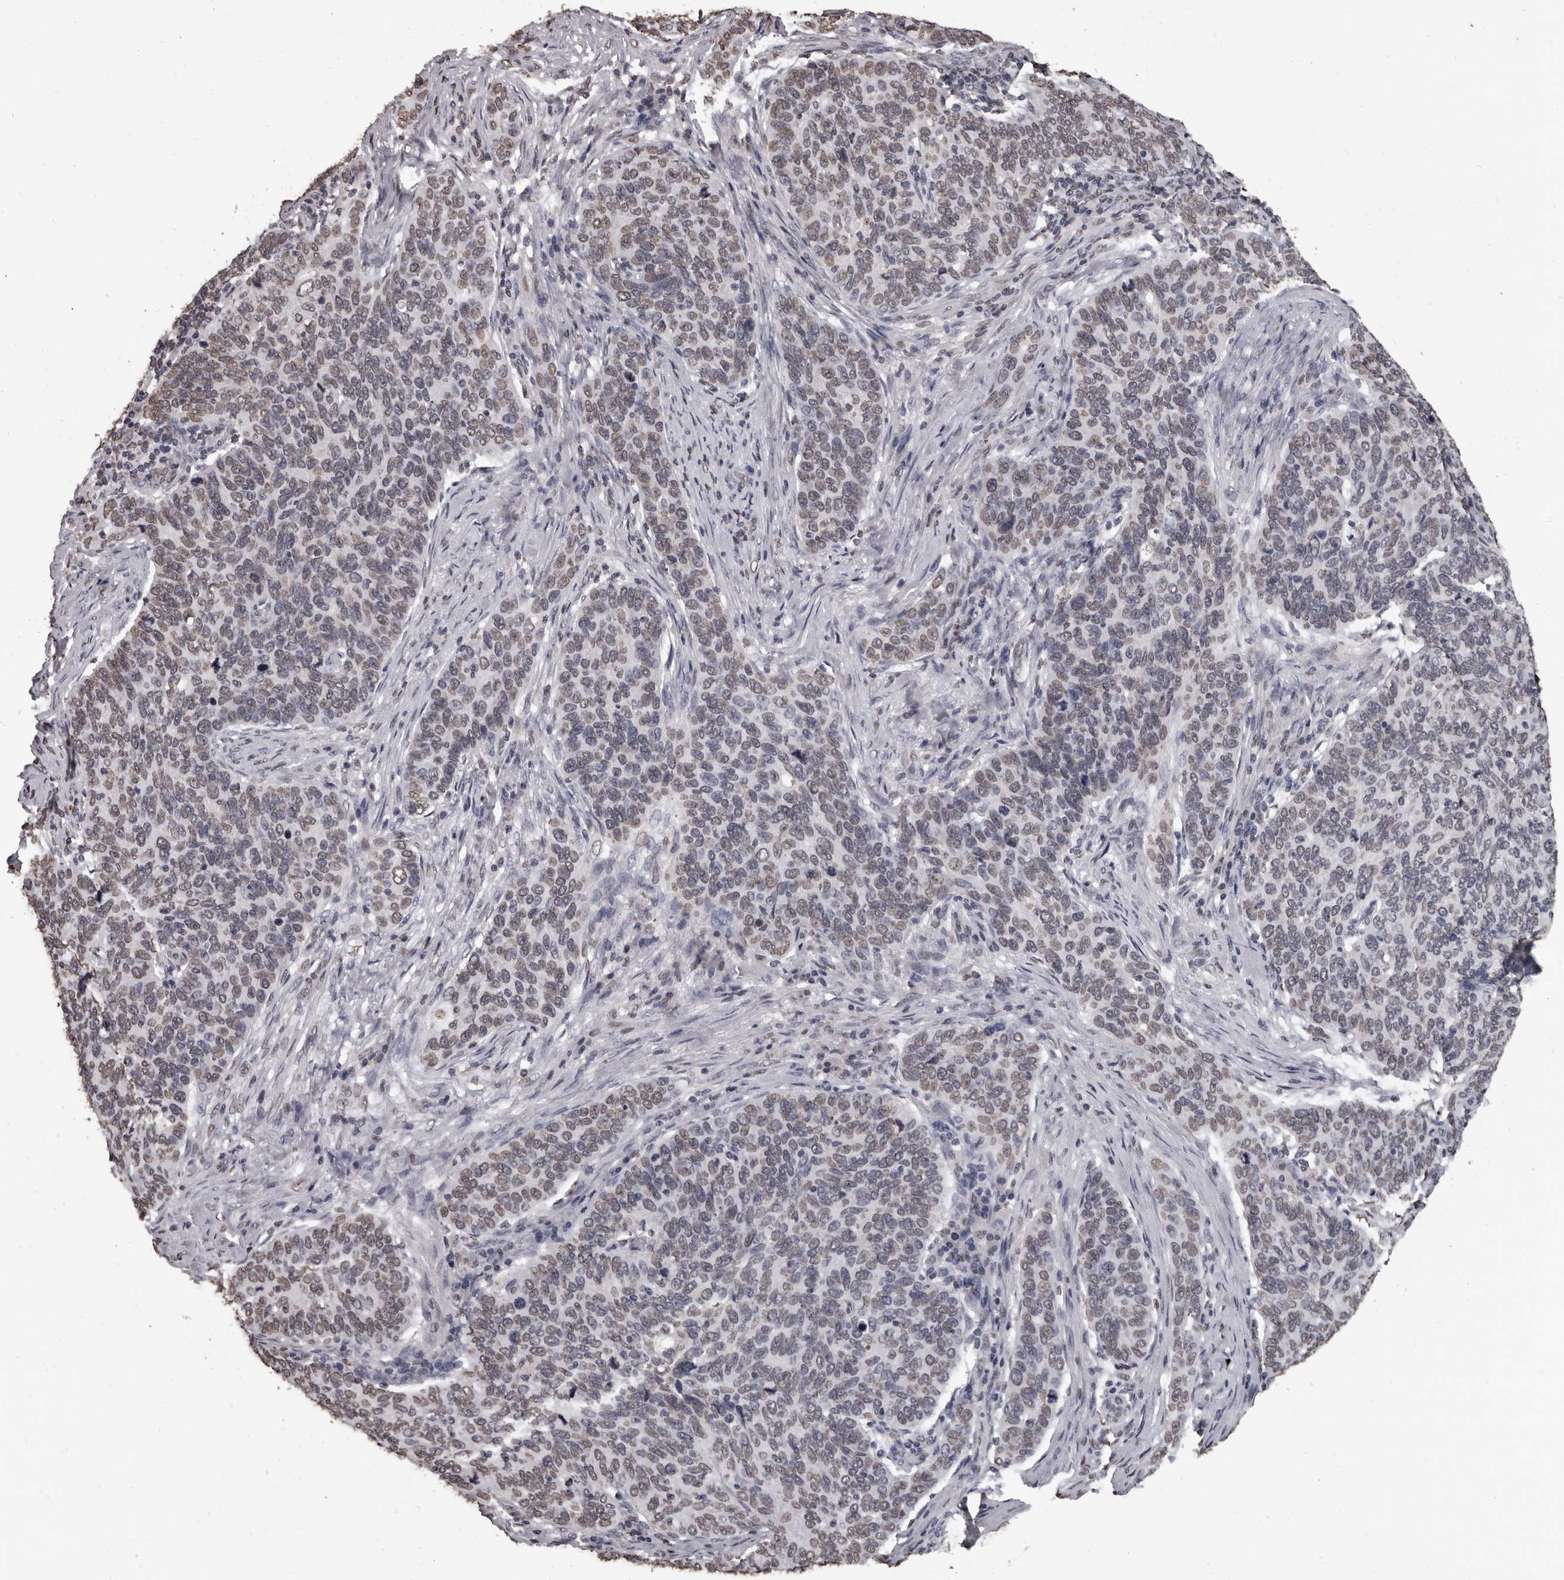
{"staining": {"intensity": "moderate", "quantity": "25%-75%", "location": "nuclear"}, "tissue": "cervical cancer", "cell_type": "Tumor cells", "image_type": "cancer", "snomed": [{"axis": "morphology", "description": "Squamous cell carcinoma, NOS"}, {"axis": "topography", "description": "Cervix"}], "caption": "Immunohistochemistry photomicrograph of neoplastic tissue: human cervical cancer (squamous cell carcinoma) stained using immunohistochemistry (IHC) demonstrates medium levels of moderate protein expression localized specifically in the nuclear of tumor cells, appearing as a nuclear brown color.", "gene": "AHR", "patient": {"sex": "female", "age": 60}}